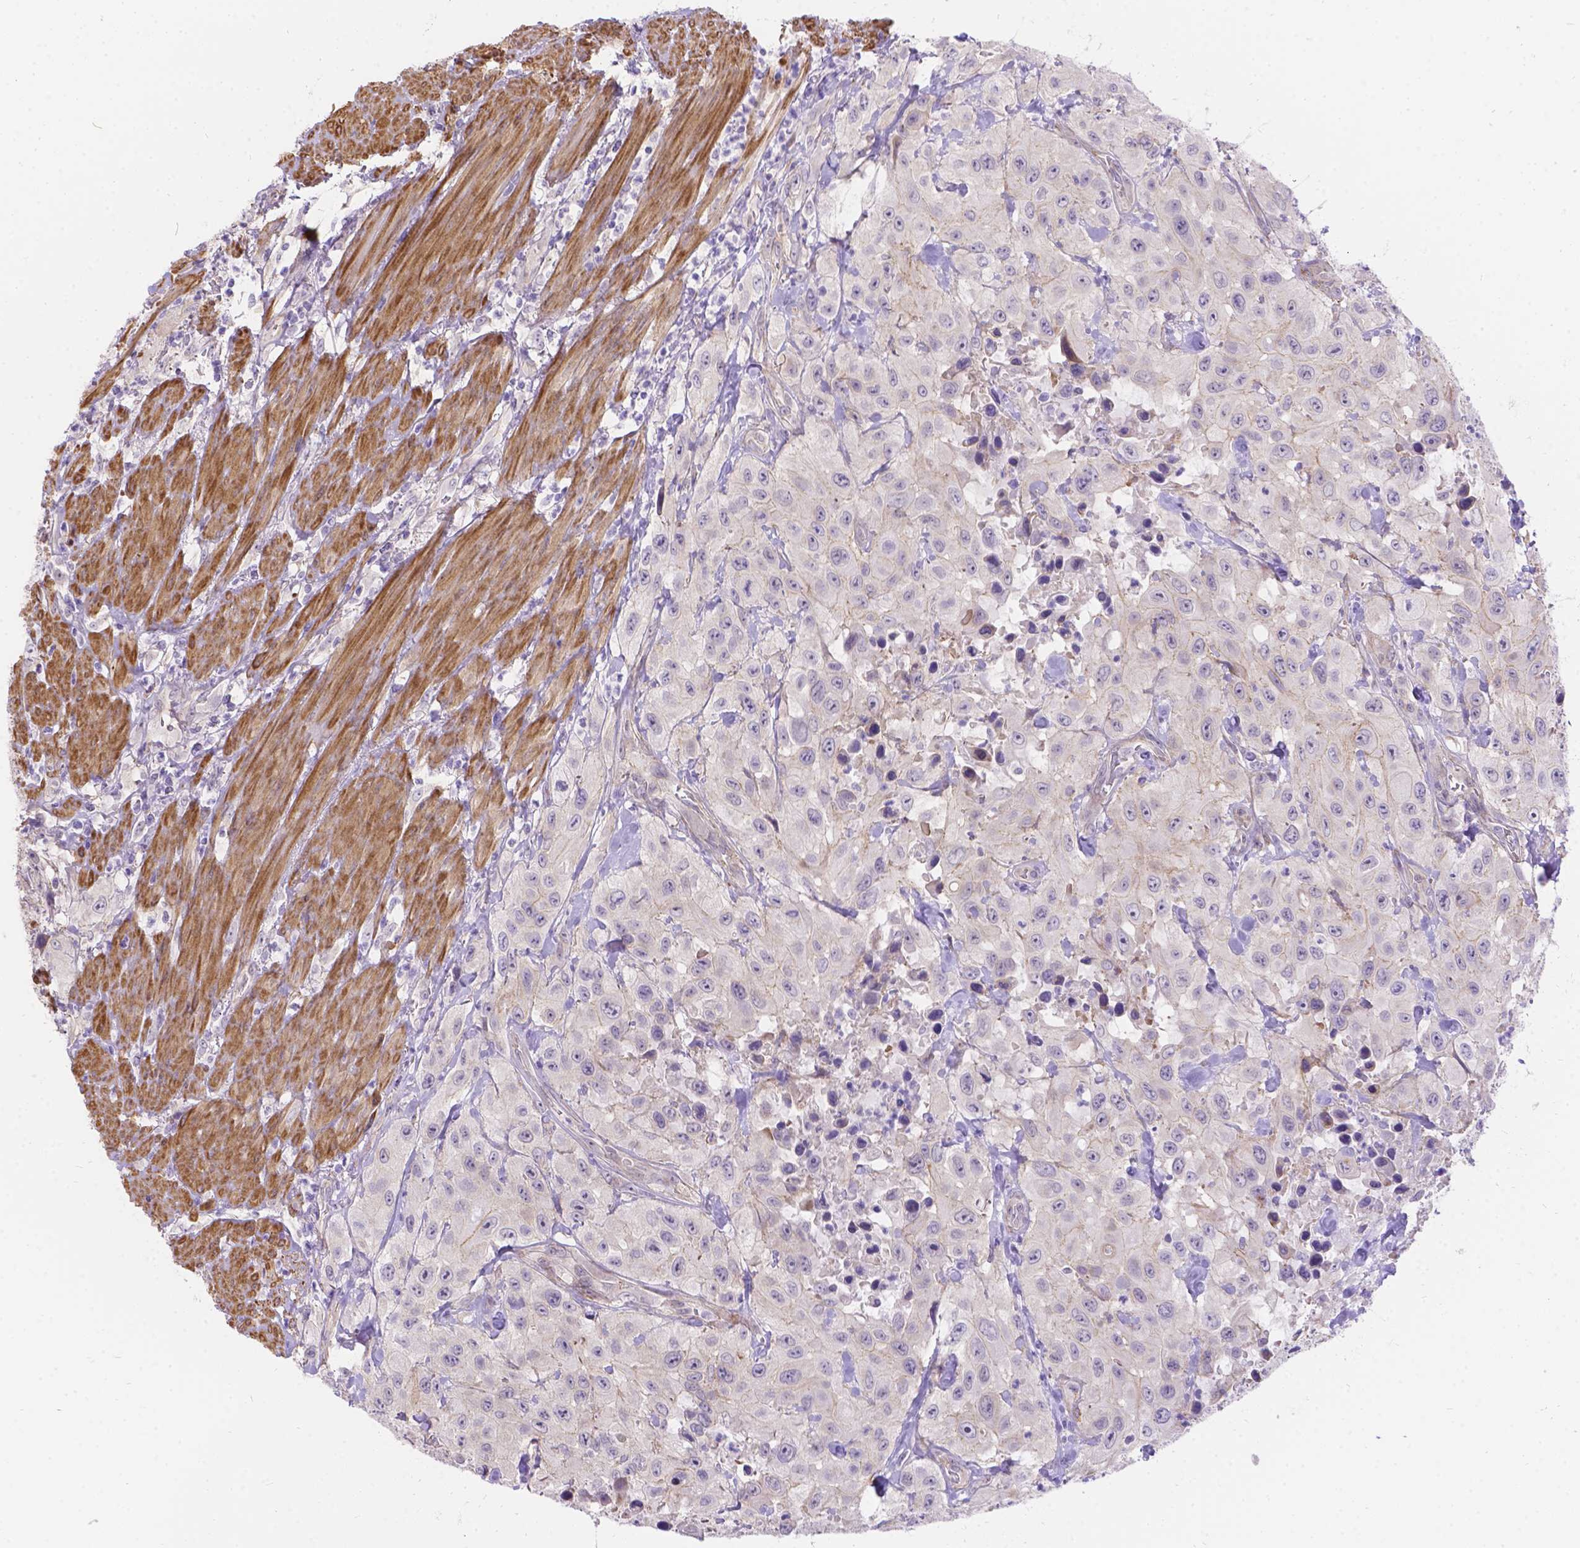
{"staining": {"intensity": "negative", "quantity": "none", "location": "none"}, "tissue": "urothelial cancer", "cell_type": "Tumor cells", "image_type": "cancer", "snomed": [{"axis": "morphology", "description": "Urothelial carcinoma, High grade"}, {"axis": "topography", "description": "Urinary bladder"}], "caption": "Tumor cells are negative for brown protein staining in urothelial cancer. The staining was performed using DAB (3,3'-diaminobenzidine) to visualize the protein expression in brown, while the nuclei were stained in blue with hematoxylin (Magnification: 20x).", "gene": "PALS1", "patient": {"sex": "male", "age": 79}}